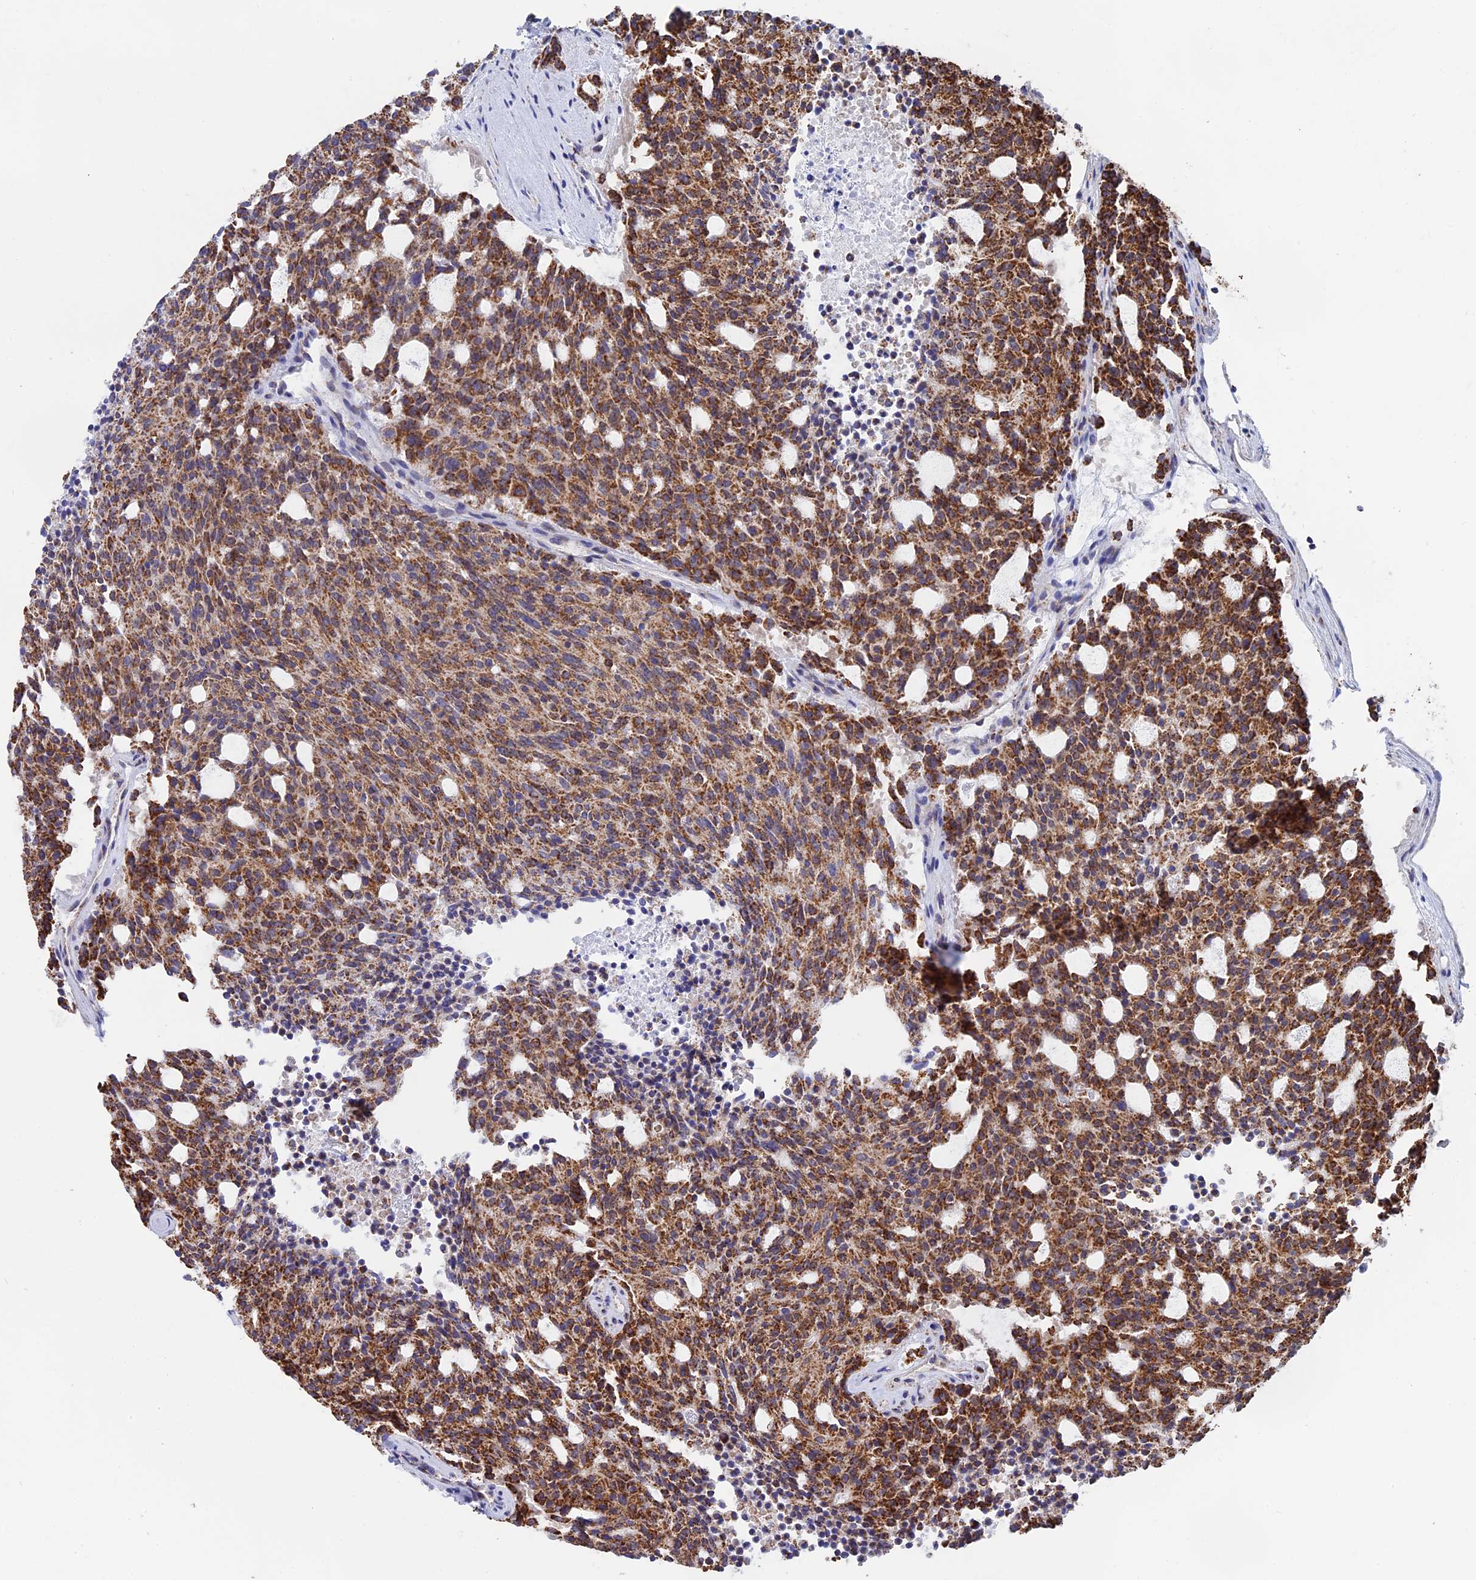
{"staining": {"intensity": "strong", "quantity": ">75%", "location": "cytoplasmic/membranous"}, "tissue": "carcinoid", "cell_type": "Tumor cells", "image_type": "cancer", "snomed": [{"axis": "morphology", "description": "Carcinoid, malignant, NOS"}, {"axis": "topography", "description": "Pancreas"}], "caption": "Strong cytoplasmic/membranous expression is identified in approximately >75% of tumor cells in carcinoid (malignant).", "gene": "CDC16", "patient": {"sex": "female", "age": 54}}